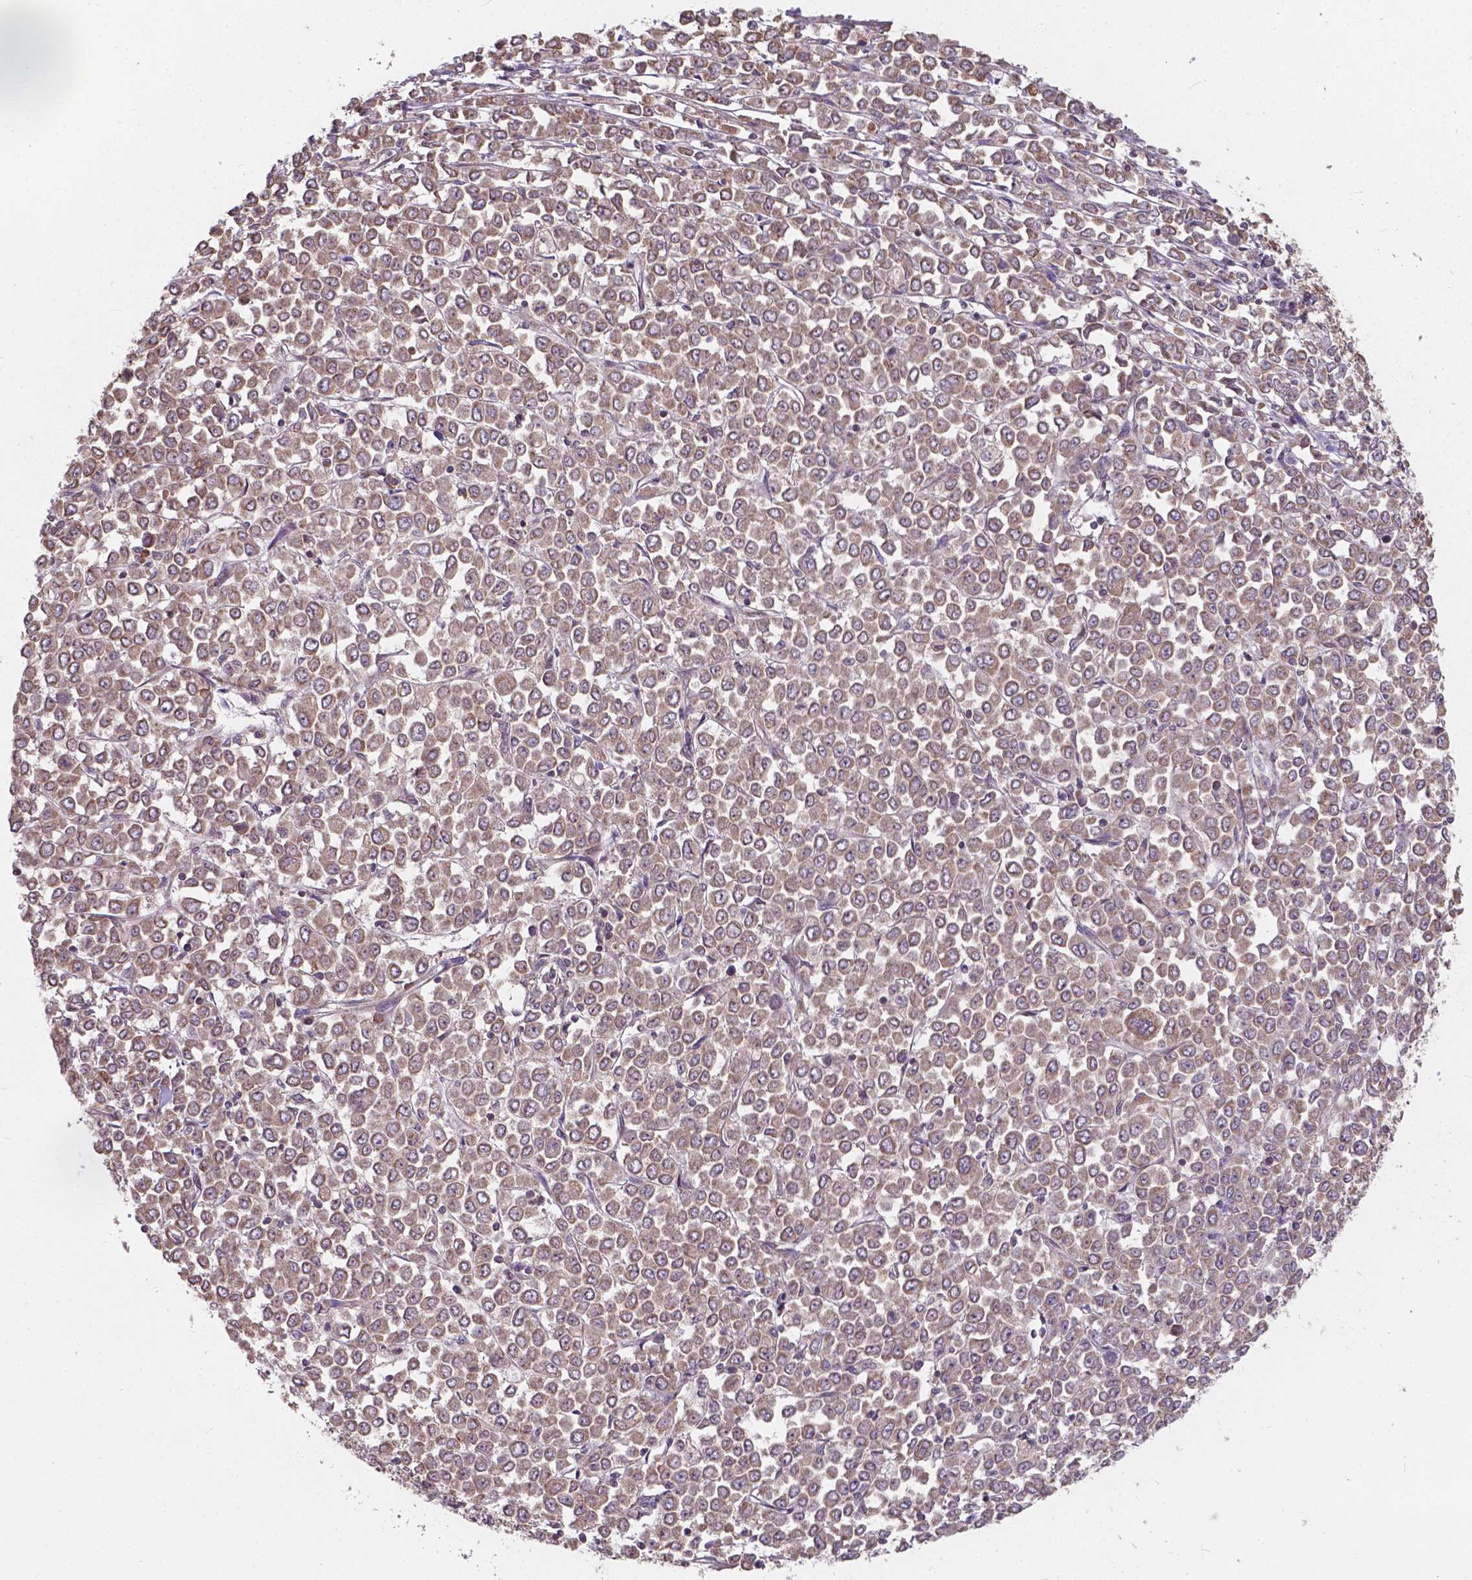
{"staining": {"intensity": "weak", "quantity": ">75%", "location": "cytoplasmic/membranous"}, "tissue": "stomach cancer", "cell_type": "Tumor cells", "image_type": "cancer", "snomed": [{"axis": "morphology", "description": "Adenocarcinoma, NOS"}, {"axis": "topography", "description": "Stomach, upper"}], "caption": "This is an image of immunohistochemistry (IHC) staining of stomach cancer, which shows weak positivity in the cytoplasmic/membranous of tumor cells.", "gene": "MRPL33", "patient": {"sex": "male", "age": 70}}